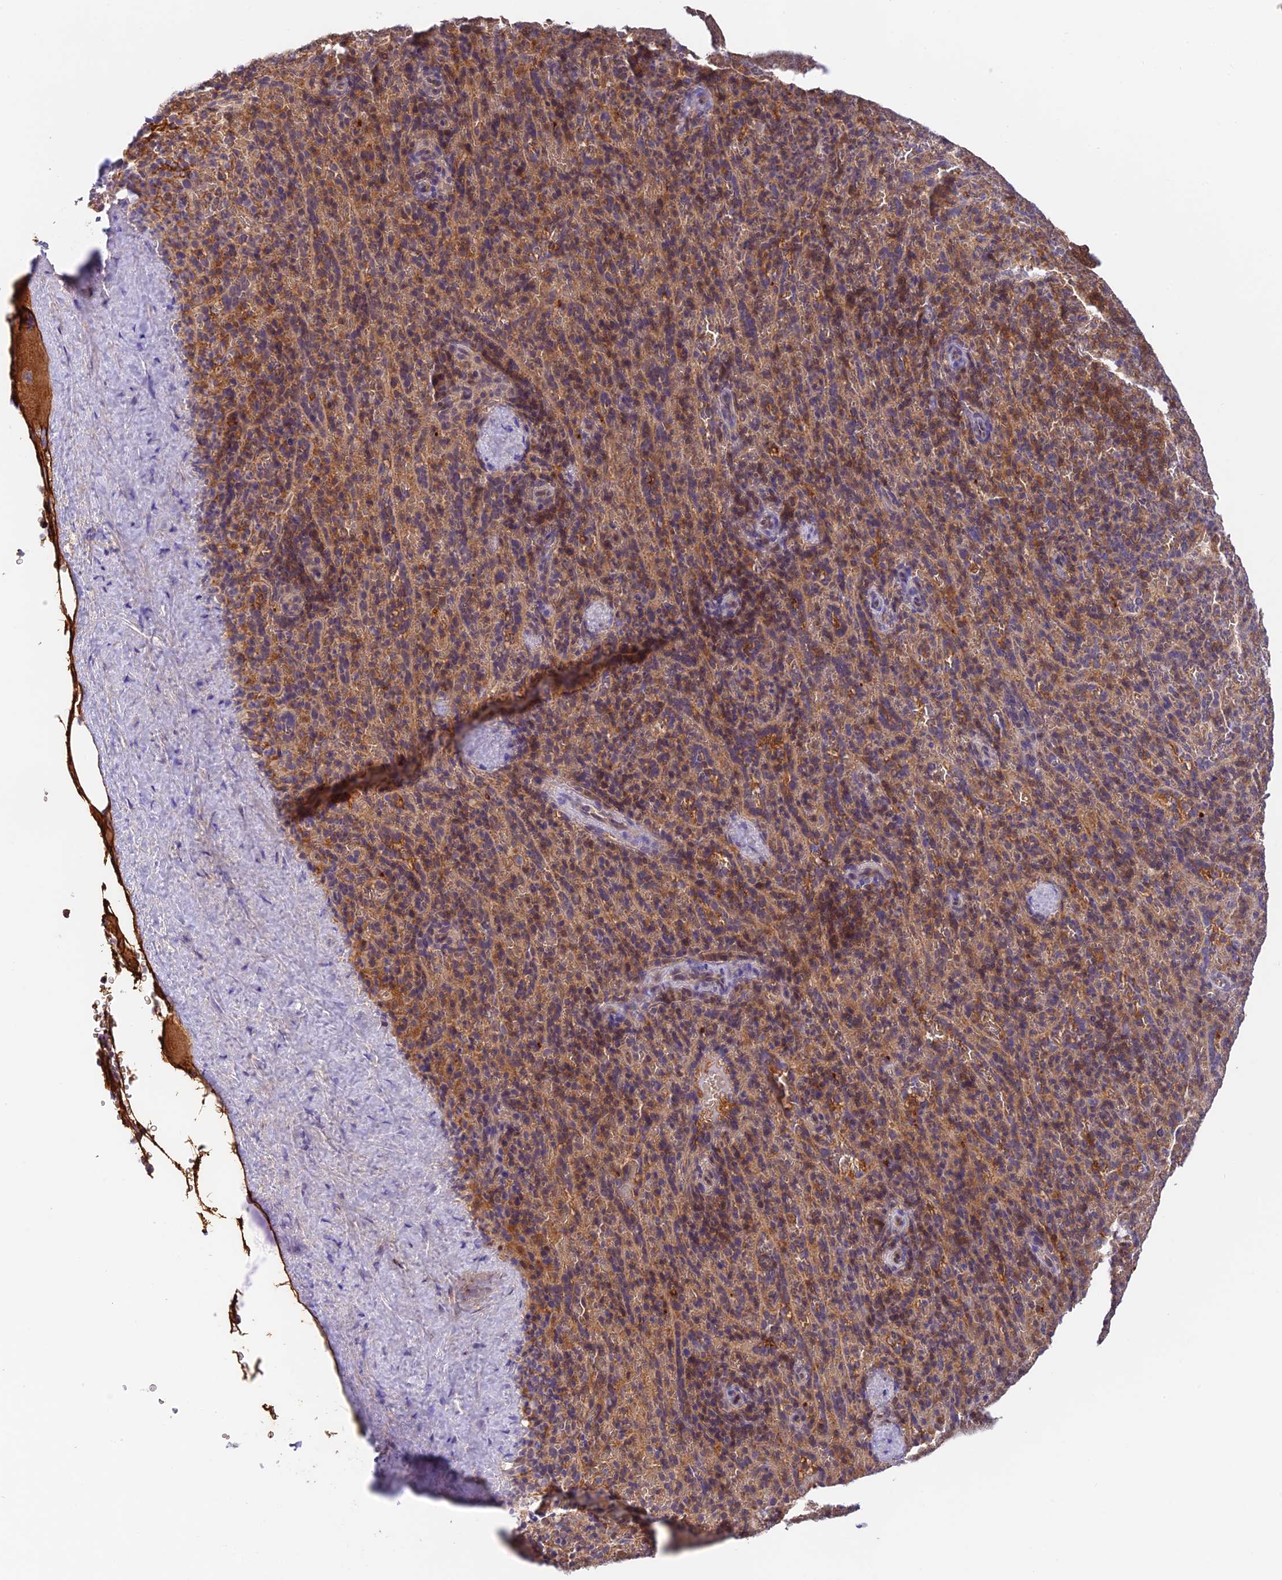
{"staining": {"intensity": "moderate", "quantity": "25%-75%", "location": "cytoplasmic/membranous"}, "tissue": "spleen", "cell_type": "Cells in red pulp", "image_type": "normal", "snomed": [{"axis": "morphology", "description": "Normal tissue, NOS"}, {"axis": "topography", "description": "Spleen"}], "caption": "Immunohistochemical staining of unremarkable spleen exhibits medium levels of moderate cytoplasmic/membranous staining in about 25%-75% of cells in red pulp. The staining was performed using DAB (3,3'-diaminobenzidine) to visualize the protein expression in brown, while the nuclei were stained in blue with hematoxylin (Magnification: 20x).", "gene": "HDHD2", "patient": {"sex": "female", "age": 21}}